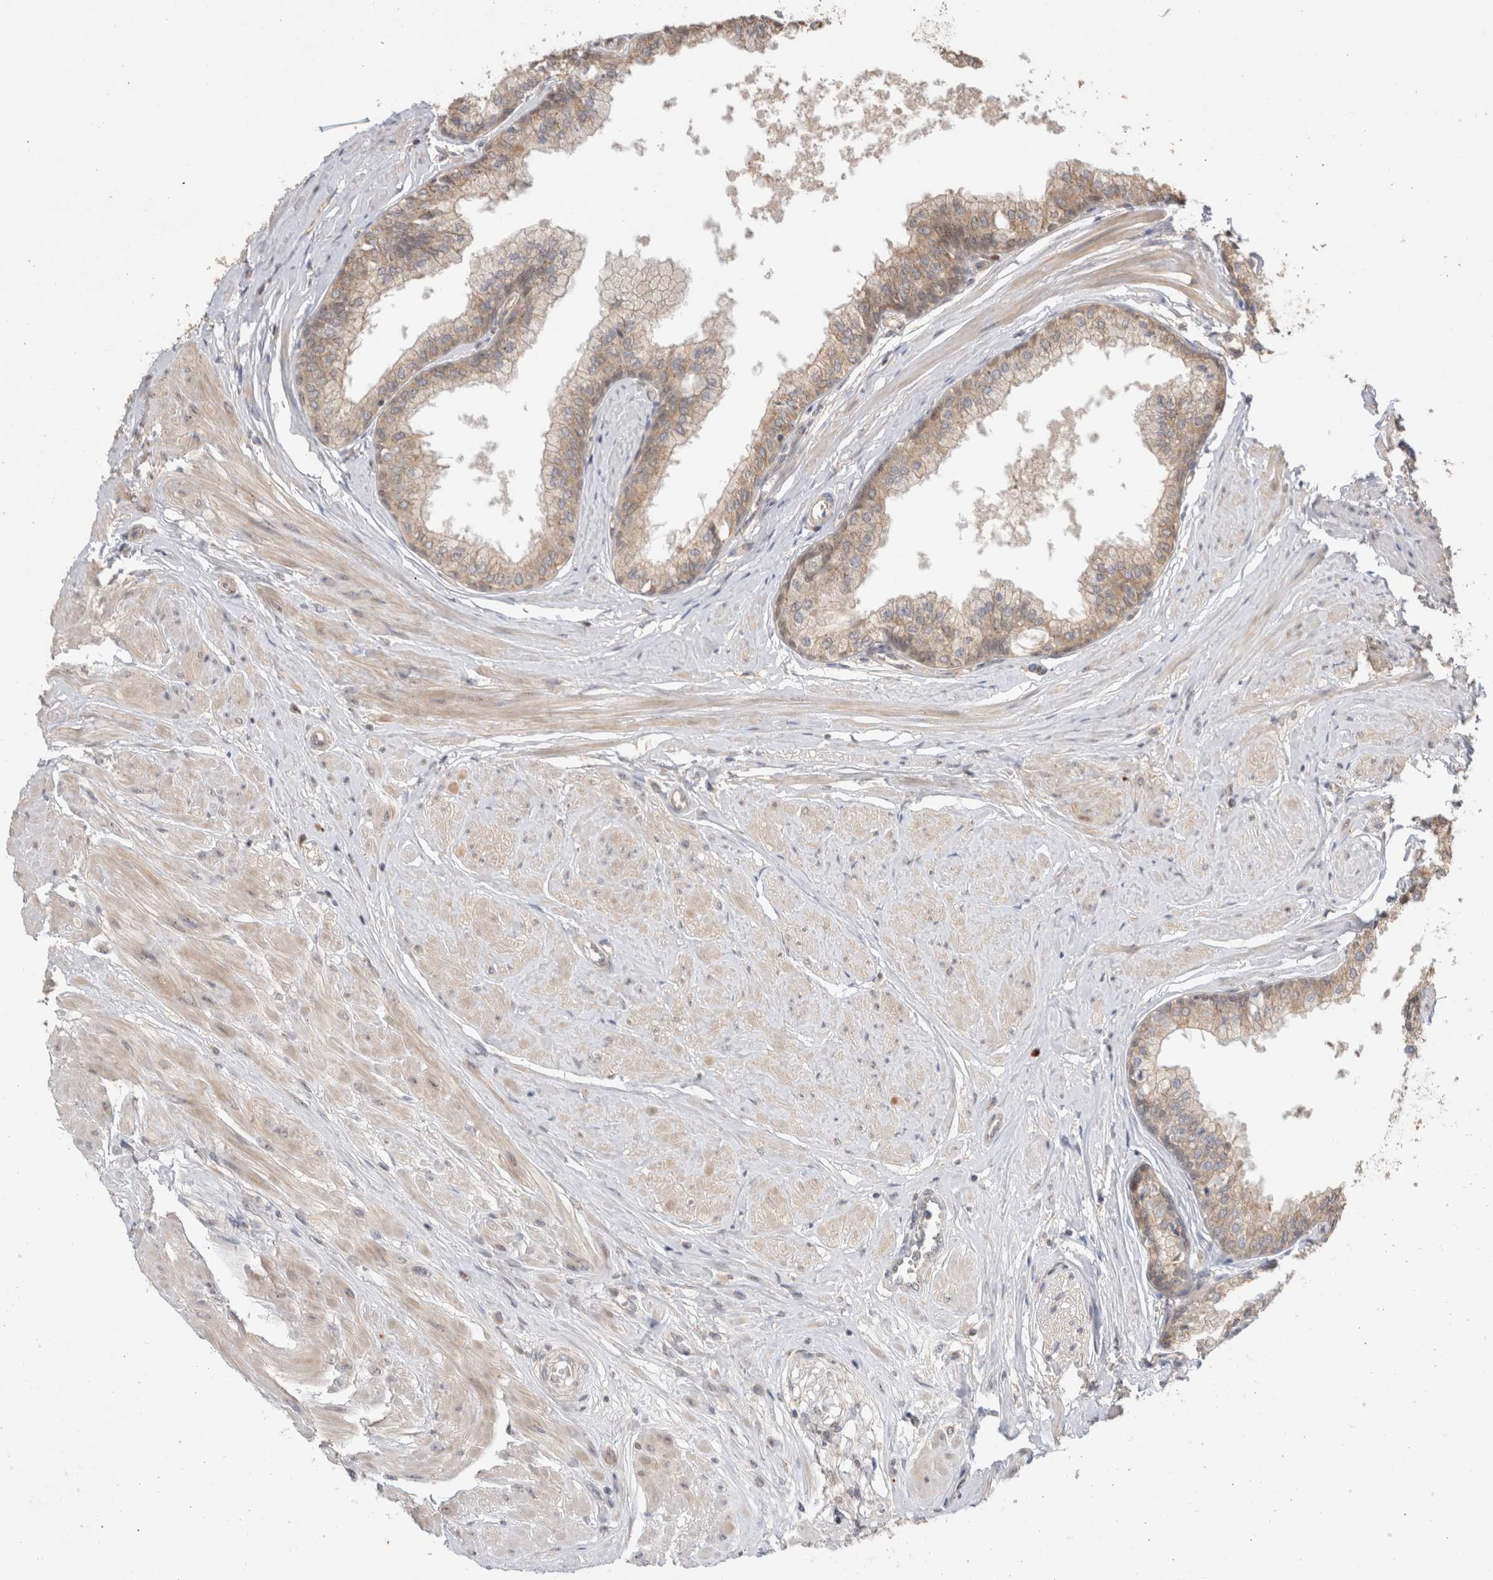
{"staining": {"intensity": "weak", "quantity": "25%-75%", "location": "cytoplasmic/membranous"}, "tissue": "seminal vesicle", "cell_type": "Glandular cells", "image_type": "normal", "snomed": [{"axis": "morphology", "description": "Normal tissue, NOS"}, {"axis": "topography", "description": "Prostate"}, {"axis": "topography", "description": "Seminal veicle"}], "caption": "Brown immunohistochemical staining in benign seminal vesicle demonstrates weak cytoplasmic/membranous expression in about 25%-75% of glandular cells.", "gene": "SLC29A1", "patient": {"sex": "male", "age": 60}}